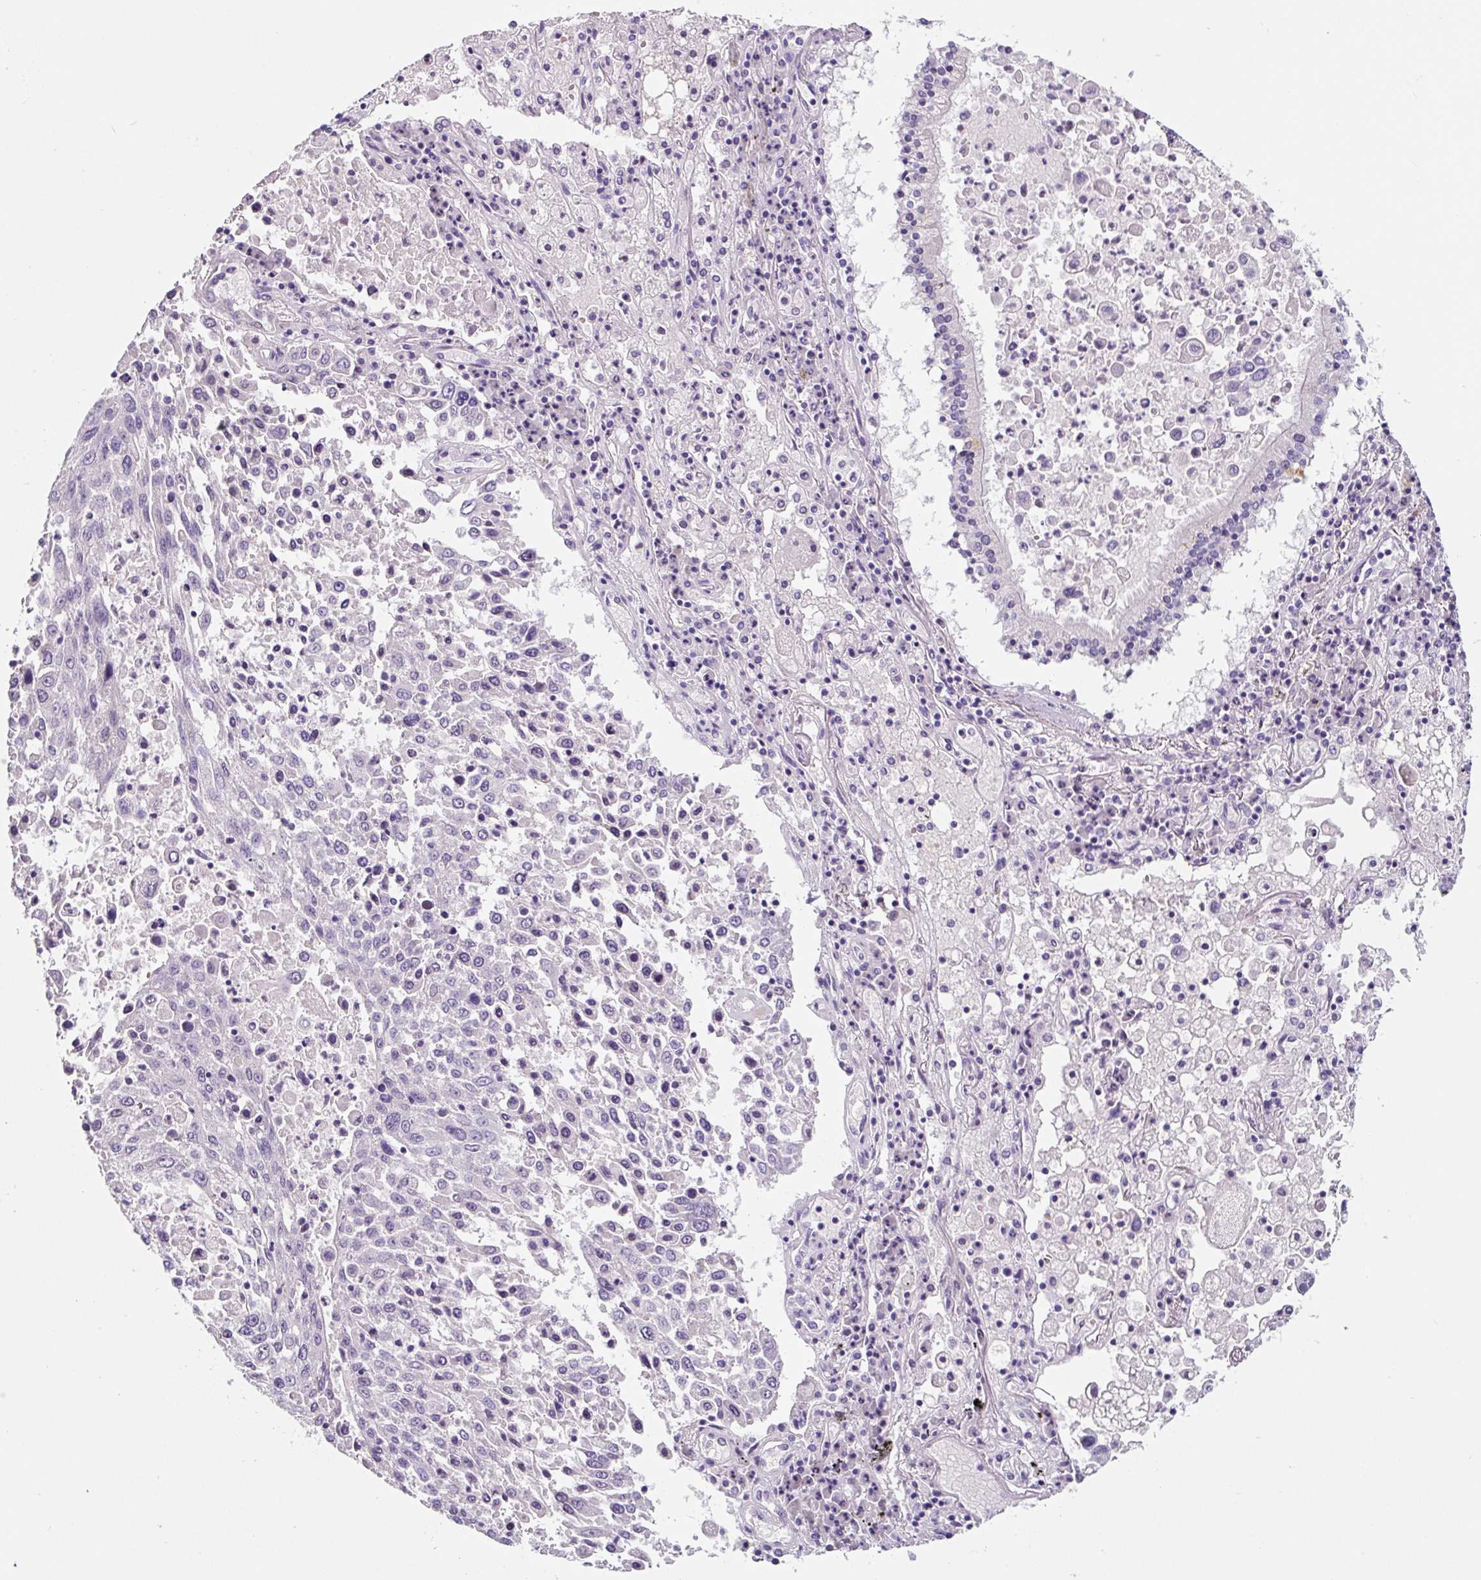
{"staining": {"intensity": "negative", "quantity": "none", "location": "none"}, "tissue": "lung cancer", "cell_type": "Tumor cells", "image_type": "cancer", "snomed": [{"axis": "morphology", "description": "Squamous cell carcinoma, NOS"}, {"axis": "topography", "description": "Lung"}], "caption": "Tumor cells are negative for brown protein staining in squamous cell carcinoma (lung). (Stains: DAB IHC with hematoxylin counter stain, Microscopy: brightfield microscopy at high magnification).", "gene": "SYP", "patient": {"sex": "male", "age": 65}}